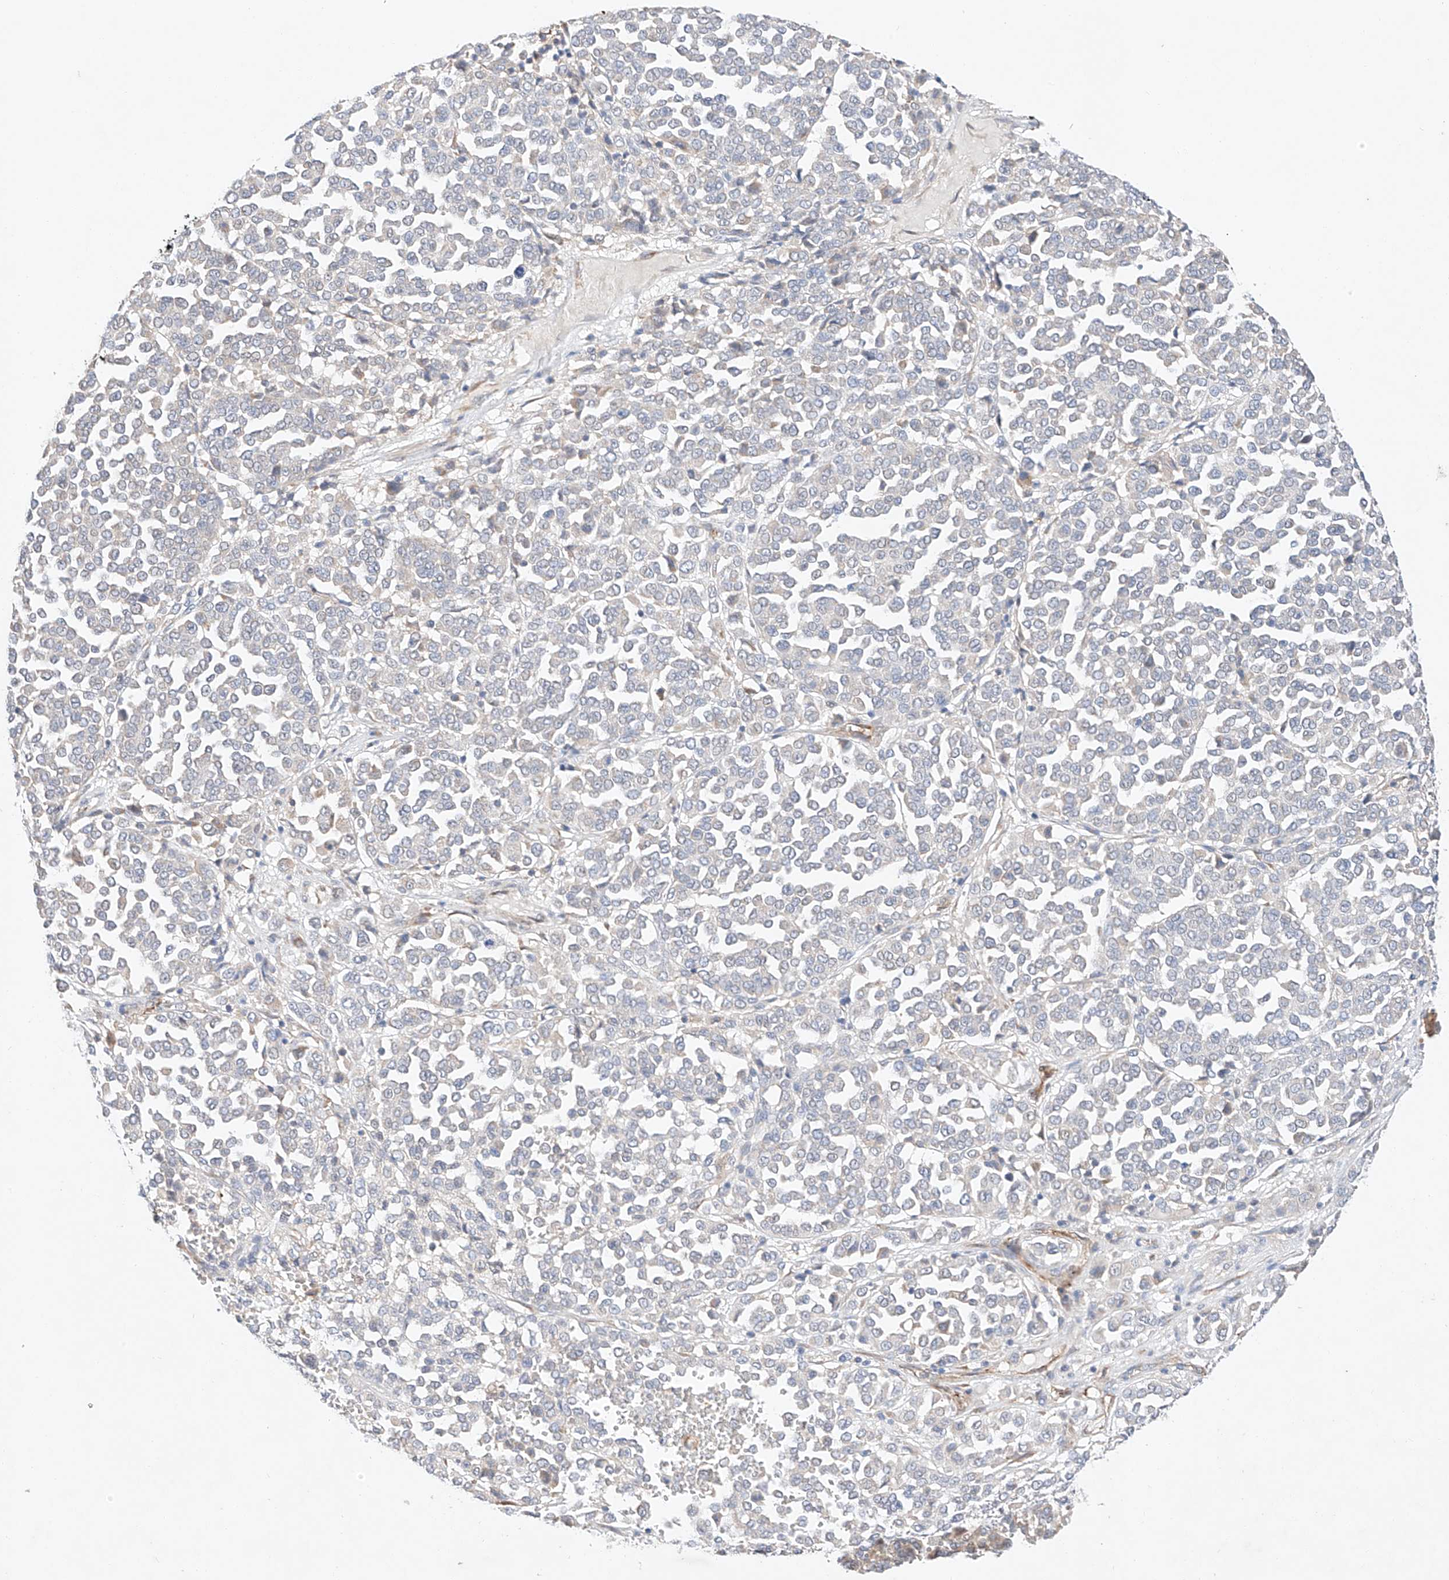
{"staining": {"intensity": "negative", "quantity": "none", "location": "none"}, "tissue": "melanoma", "cell_type": "Tumor cells", "image_type": "cancer", "snomed": [{"axis": "morphology", "description": "Malignant melanoma, Metastatic site"}, {"axis": "topography", "description": "Pancreas"}], "caption": "Photomicrograph shows no significant protein positivity in tumor cells of malignant melanoma (metastatic site). The staining is performed using DAB (3,3'-diaminobenzidine) brown chromogen with nuclei counter-stained in using hematoxylin.", "gene": "C6orf118", "patient": {"sex": "female", "age": 30}}